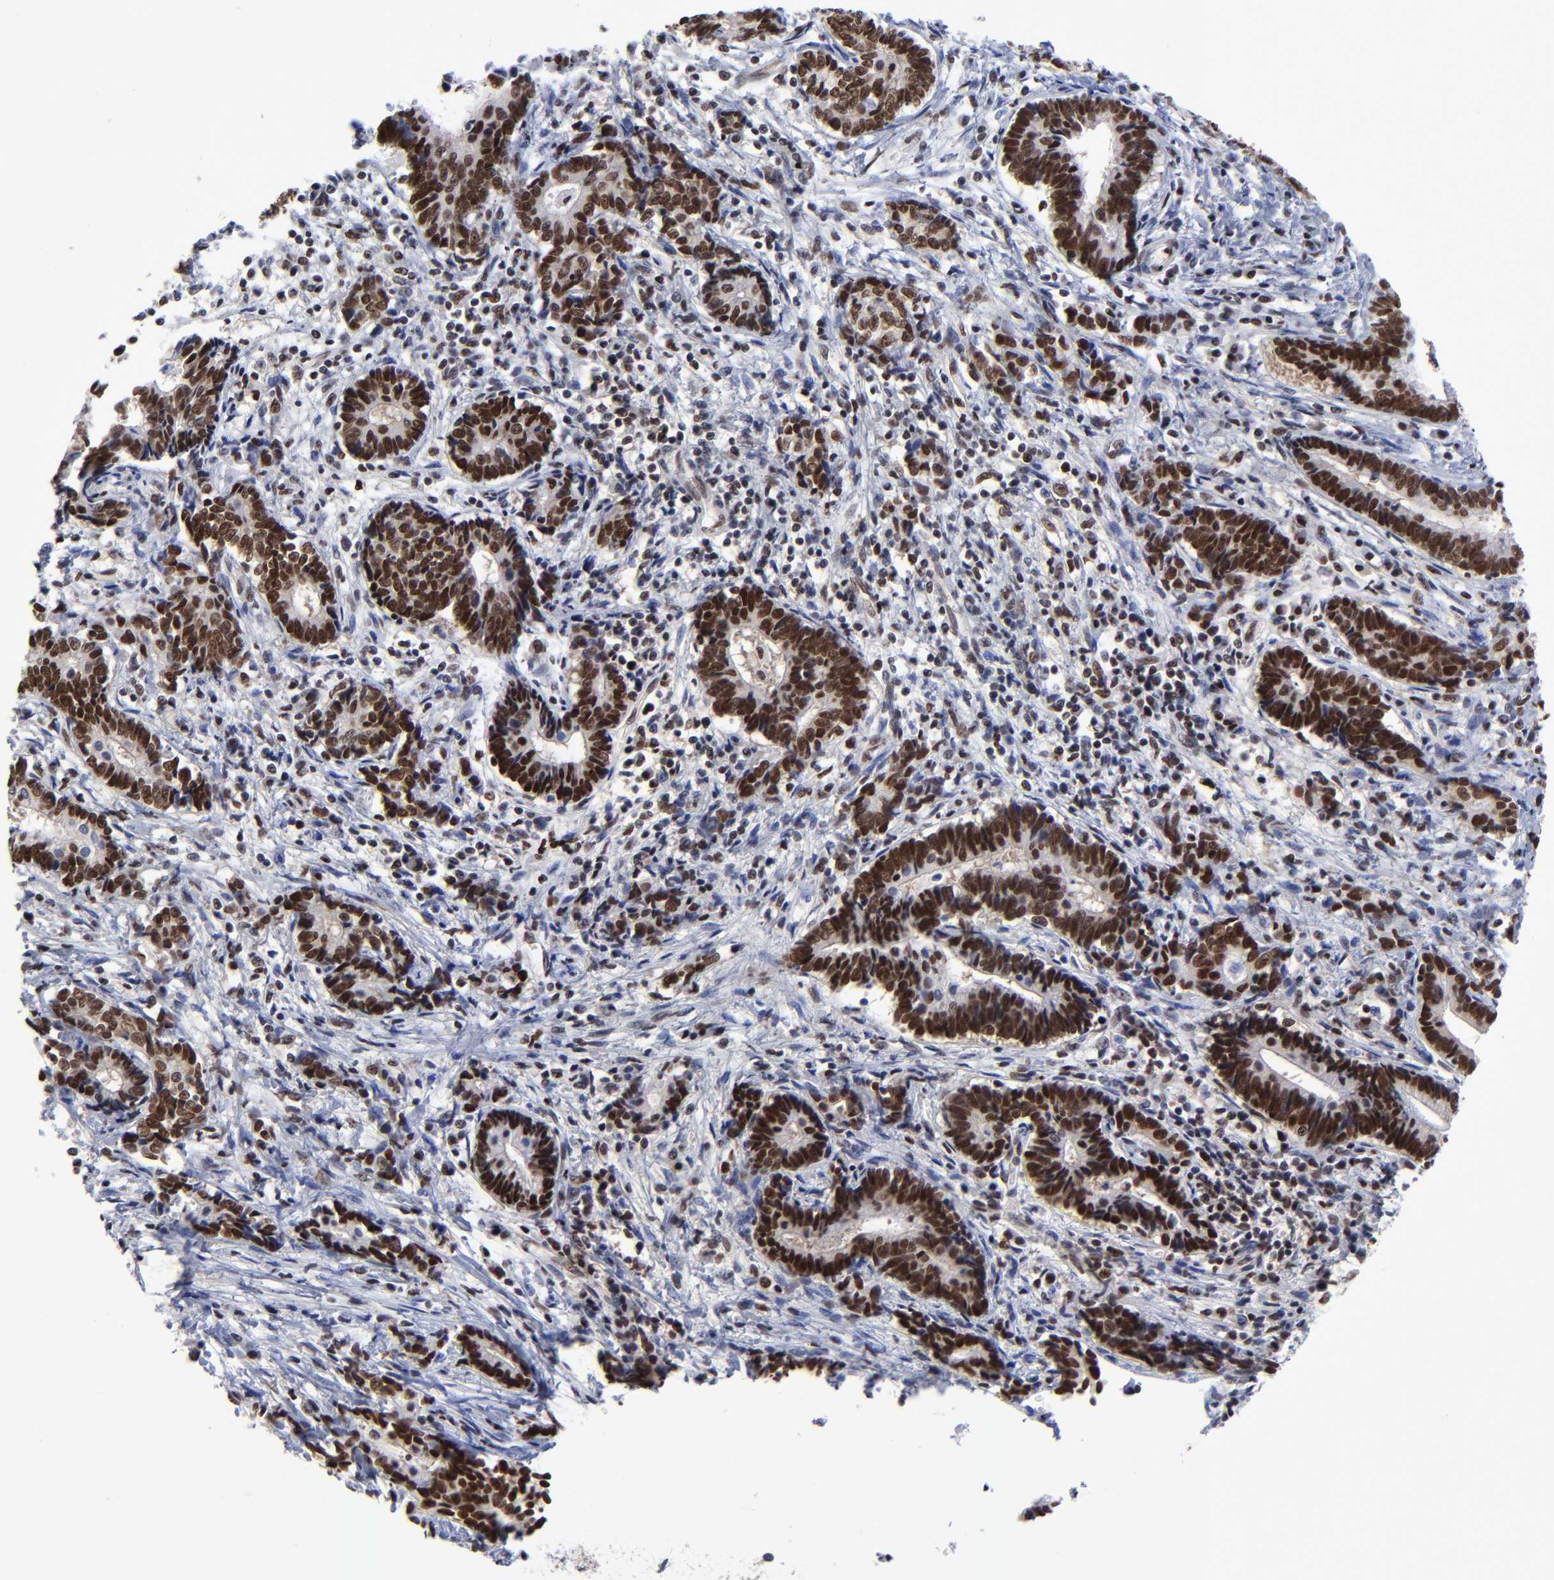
{"staining": {"intensity": "strong", "quantity": ">75%", "location": "nuclear"}, "tissue": "liver cancer", "cell_type": "Tumor cells", "image_type": "cancer", "snomed": [{"axis": "morphology", "description": "Cholangiocarcinoma"}, {"axis": "topography", "description": "Liver"}], "caption": "Human liver cholangiocarcinoma stained for a protein (brown) displays strong nuclear positive positivity in approximately >75% of tumor cells.", "gene": "ZMYM3", "patient": {"sex": "male", "age": 57}}